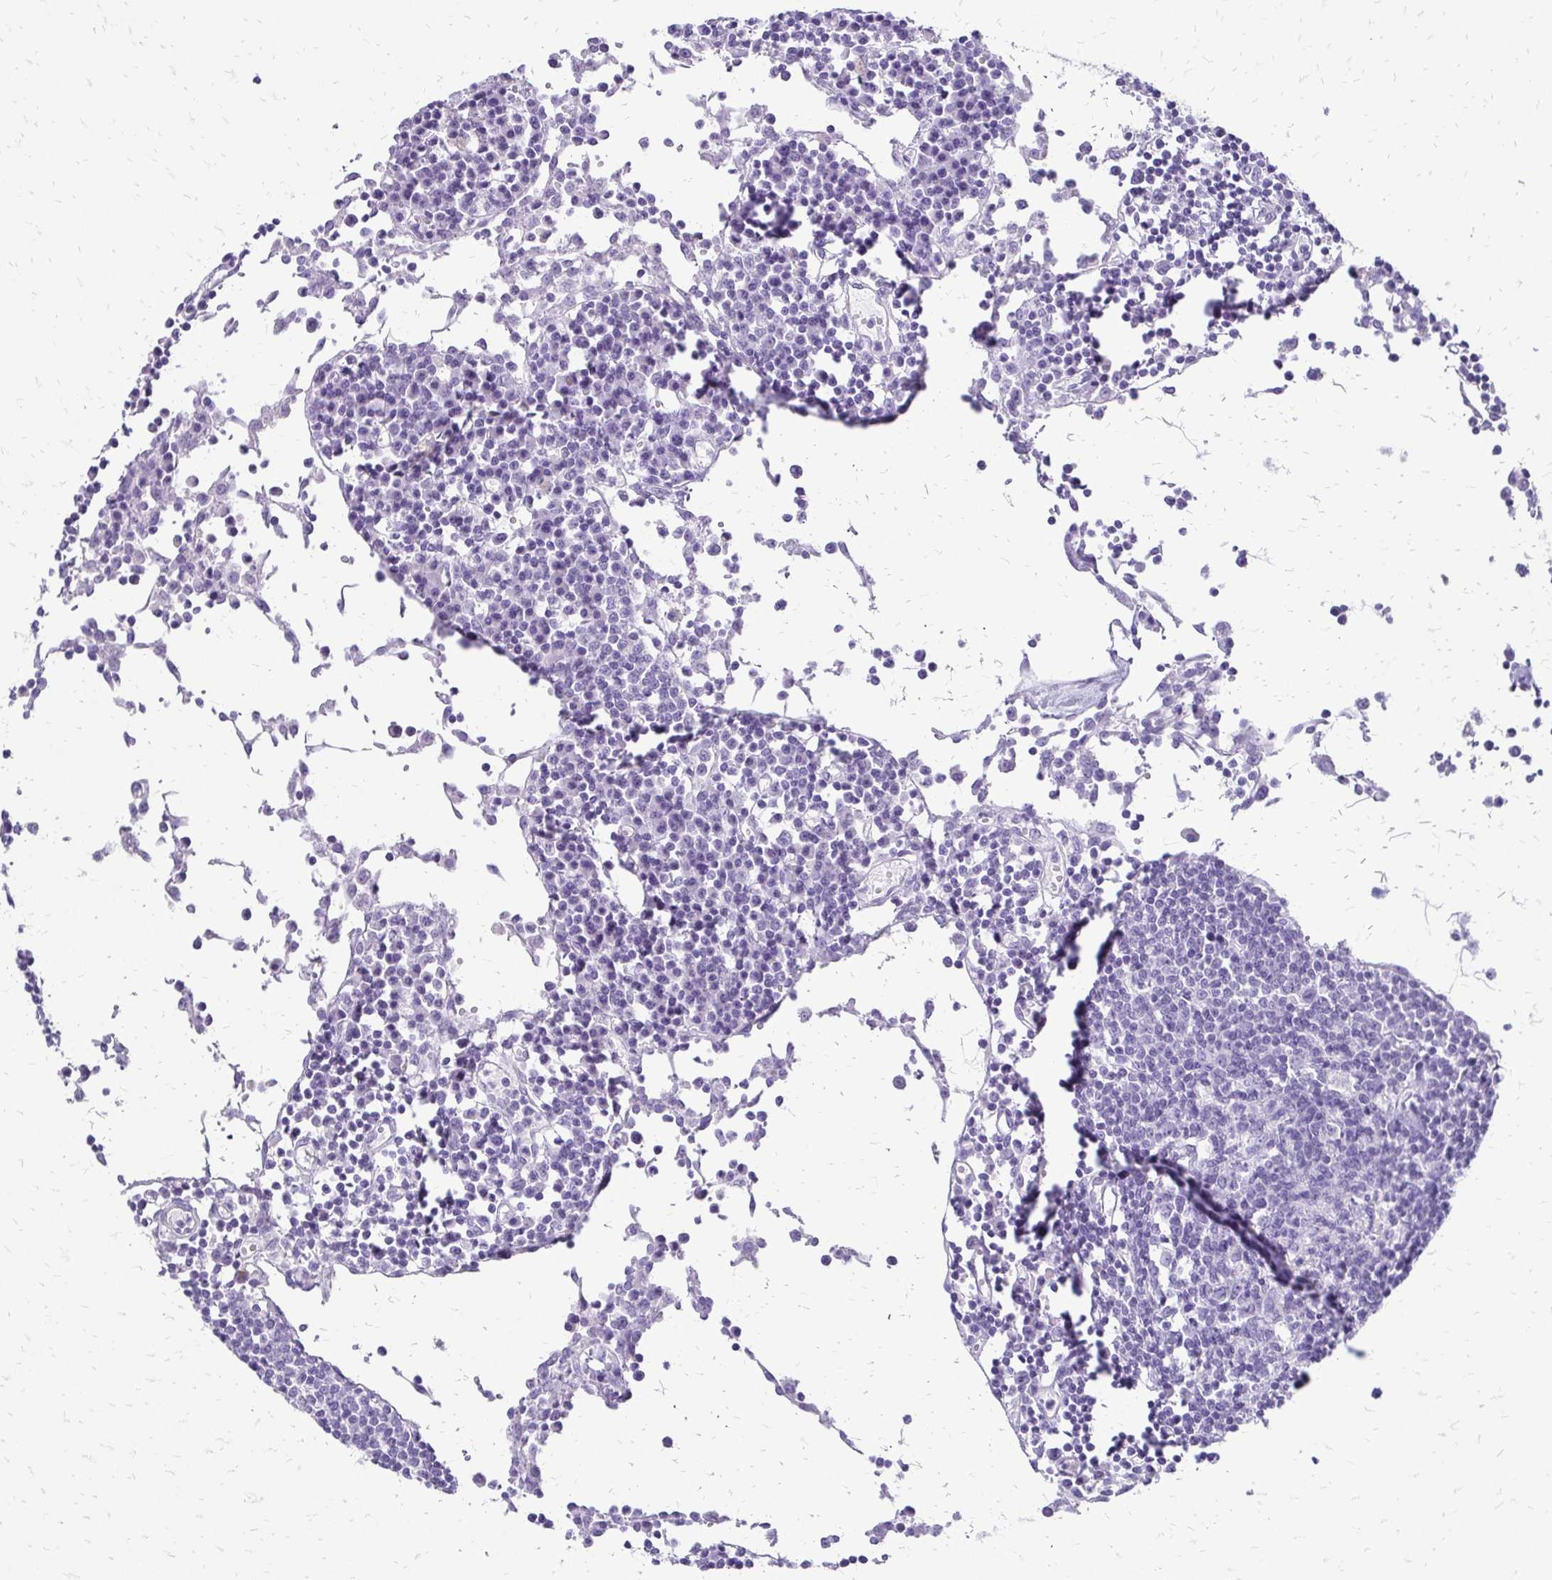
{"staining": {"intensity": "negative", "quantity": "none", "location": "none"}, "tissue": "lymph node", "cell_type": "Germinal center cells", "image_type": "normal", "snomed": [{"axis": "morphology", "description": "Normal tissue, NOS"}, {"axis": "topography", "description": "Lymph node"}], "caption": "There is no significant expression in germinal center cells of lymph node. (Brightfield microscopy of DAB IHC at high magnification).", "gene": "SLC32A1", "patient": {"sex": "female", "age": 78}}